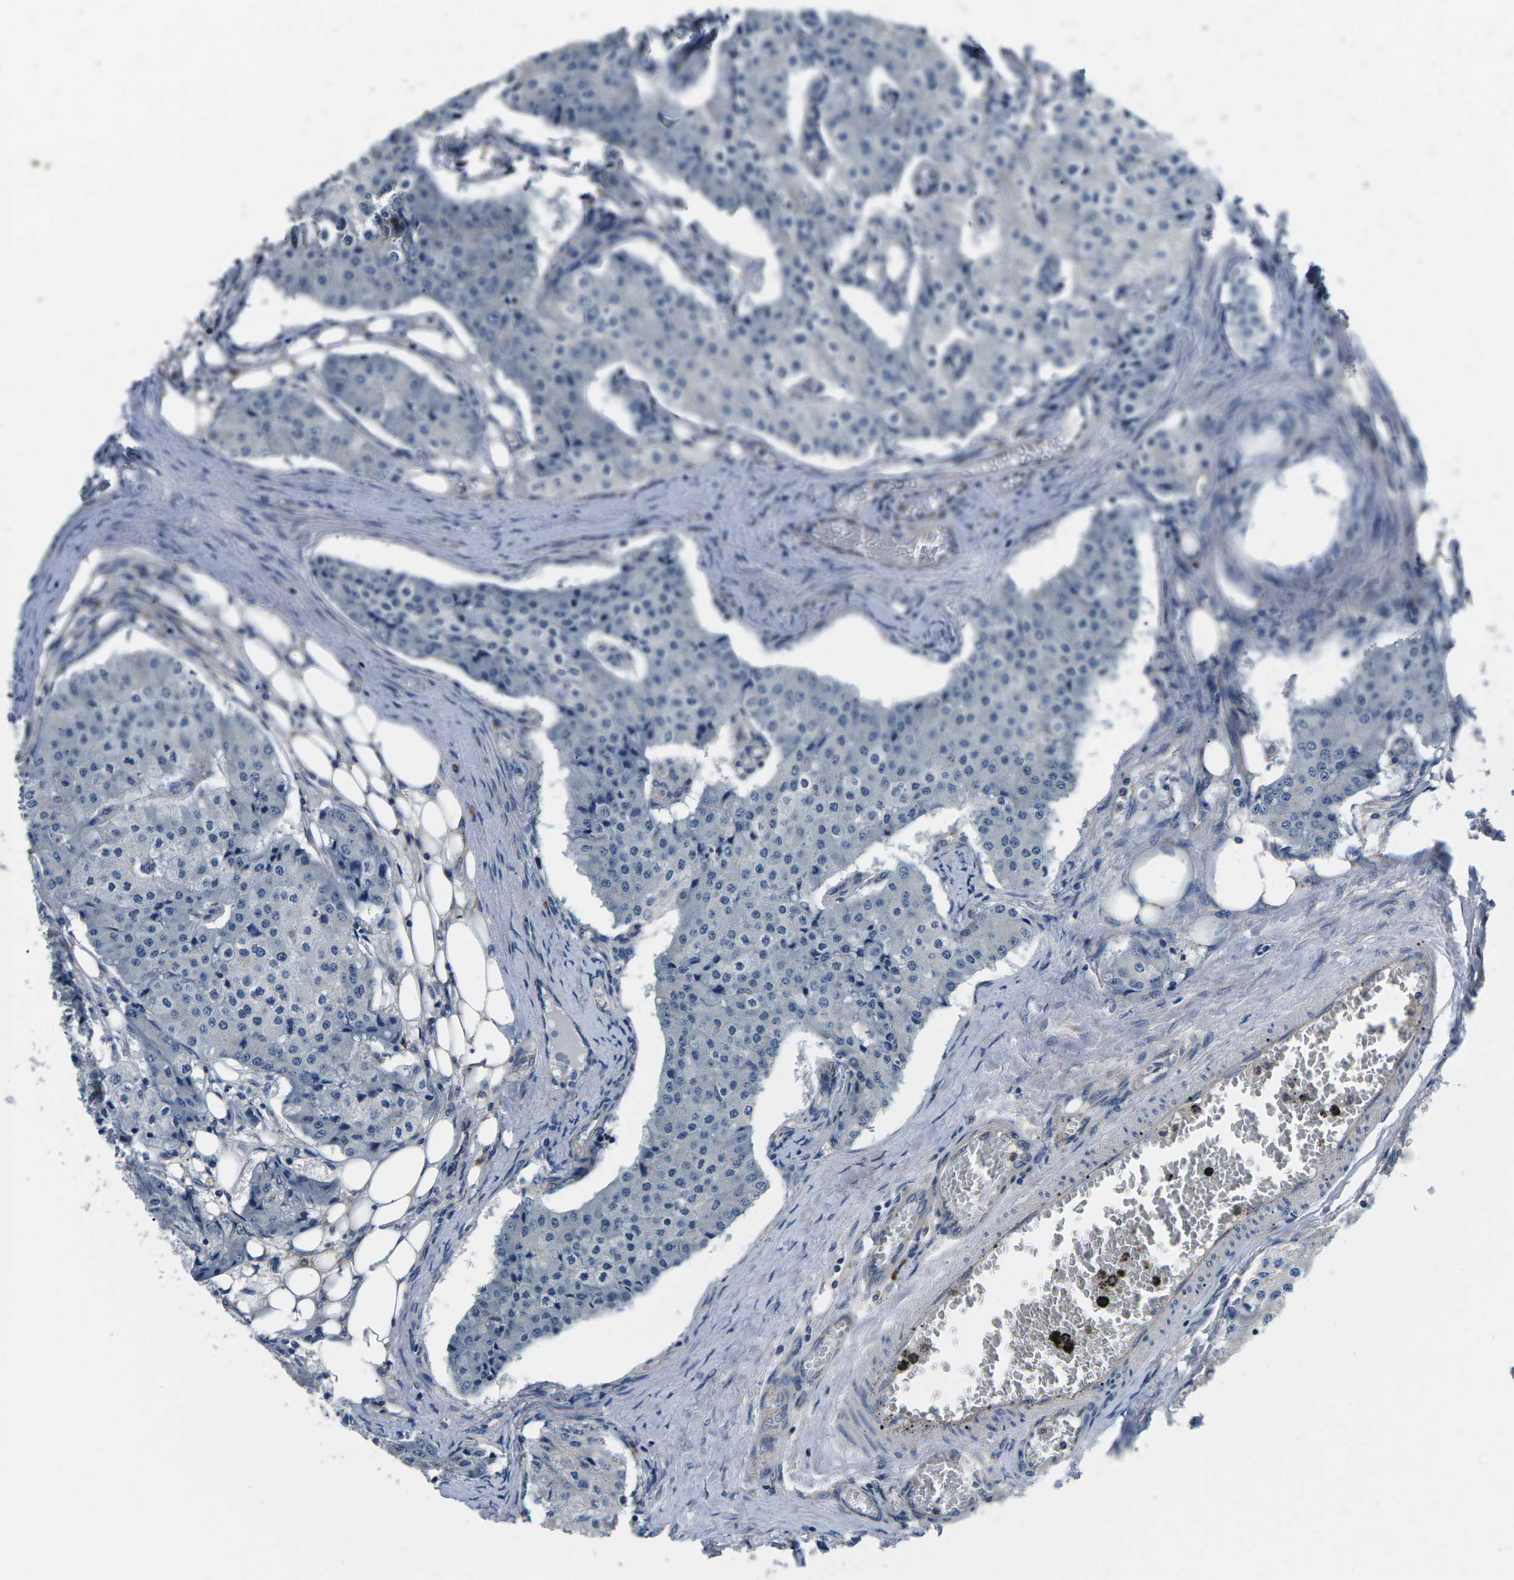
{"staining": {"intensity": "negative", "quantity": "none", "location": "none"}, "tissue": "carcinoid", "cell_type": "Tumor cells", "image_type": "cancer", "snomed": [{"axis": "morphology", "description": "Carcinoid, malignant, NOS"}, {"axis": "topography", "description": "Colon"}], "caption": "A high-resolution photomicrograph shows immunohistochemistry (IHC) staining of carcinoid, which exhibits no significant positivity in tumor cells.", "gene": "PLCE1", "patient": {"sex": "female", "age": 52}}